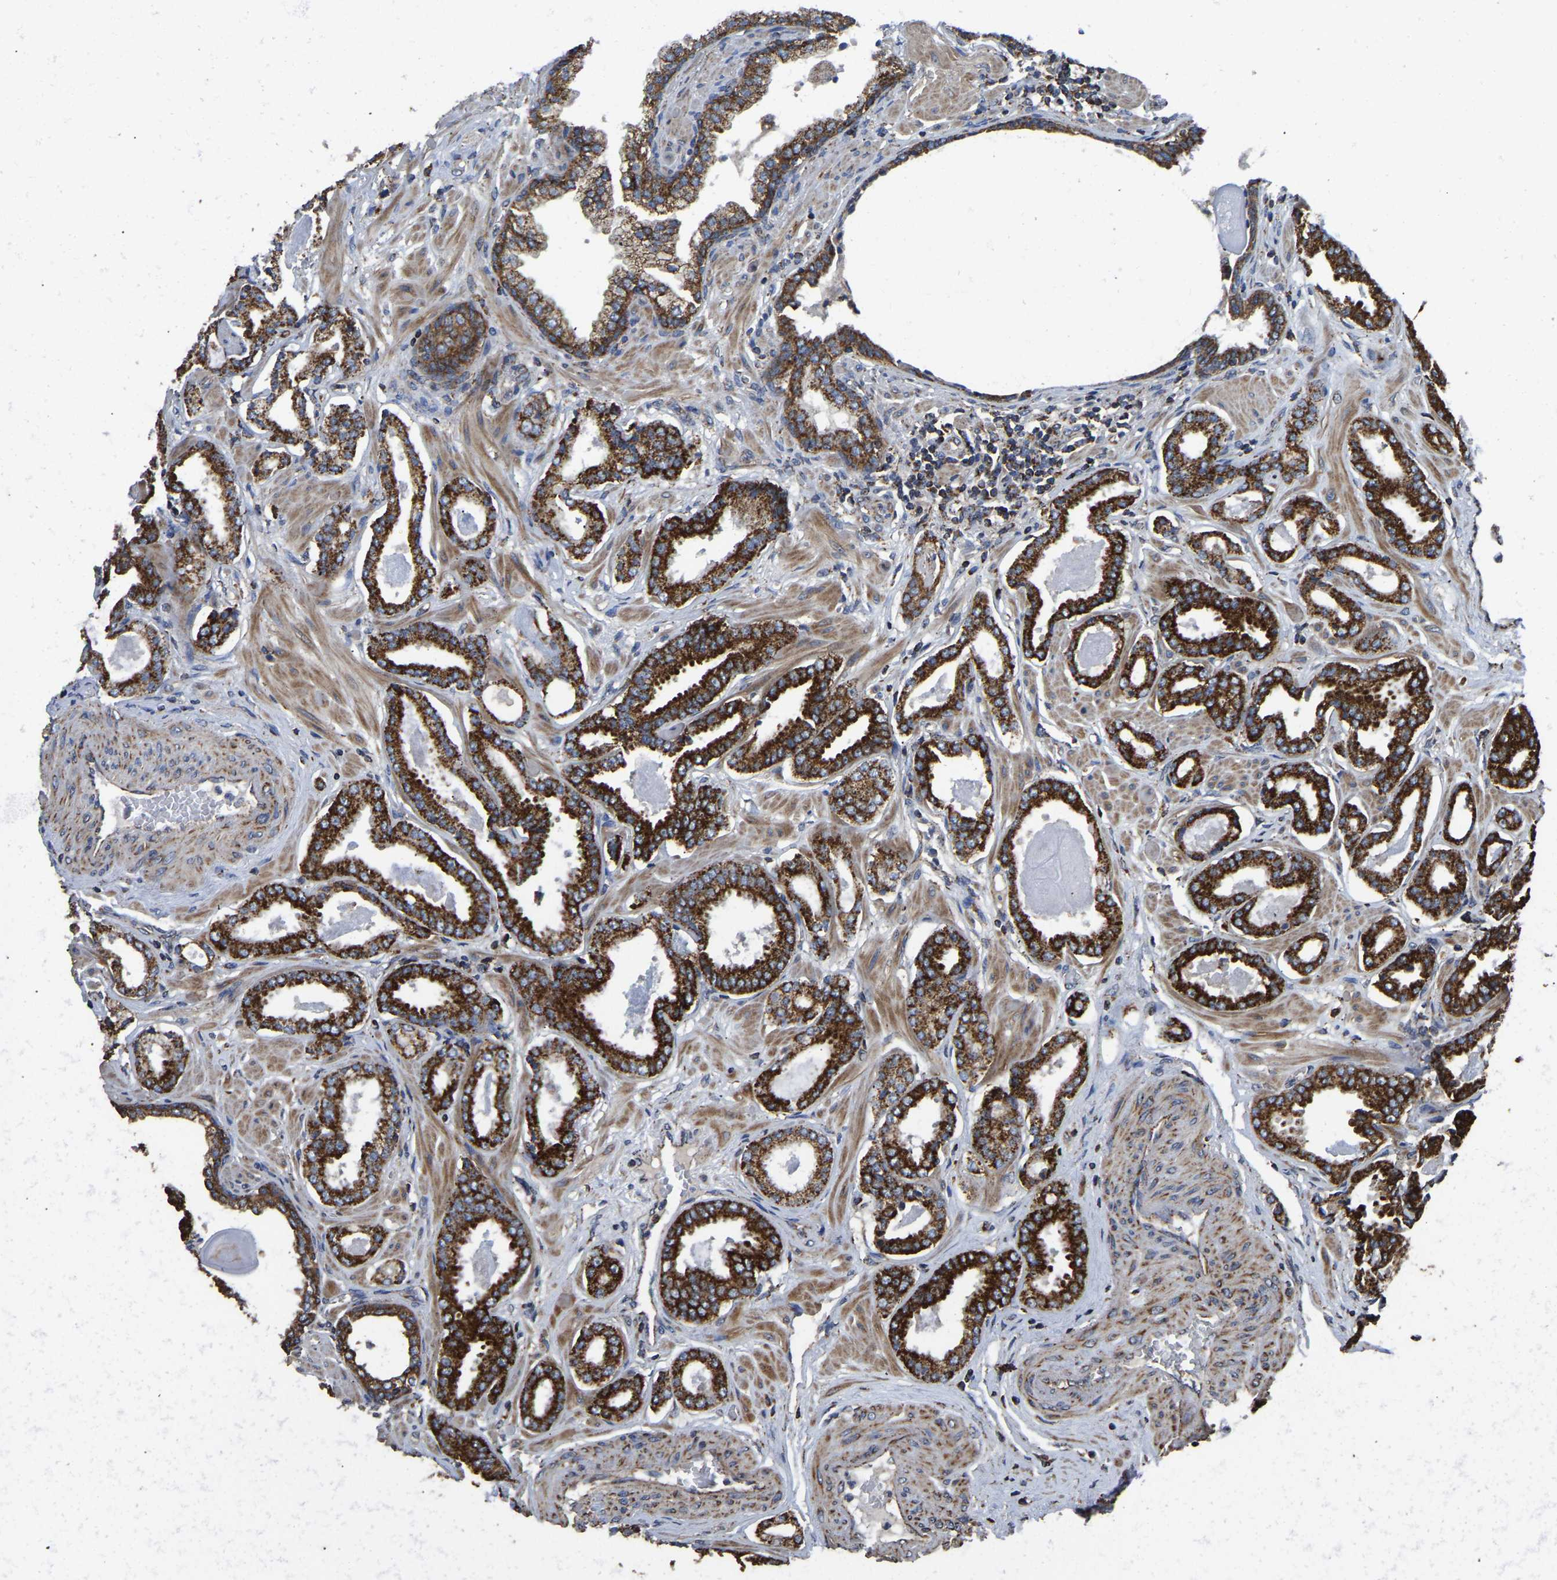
{"staining": {"intensity": "strong", "quantity": ">75%", "location": "cytoplasmic/membranous"}, "tissue": "prostate cancer", "cell_type": "Tumor cells", "image_type": "cancer", "snomed": [{"axis": "morphology", "description": "Adenocarcinoma, Low grade"}, {"axis": "topography", "description": "Prostate"}], "caption": "Protein expression analysis of human prostate cancer reveals strong cytoplasmic/membranous staining in approximately >75% of tumor cells.", "gene": "ETFA", "patient": {"sex": "male", "age": 53}}